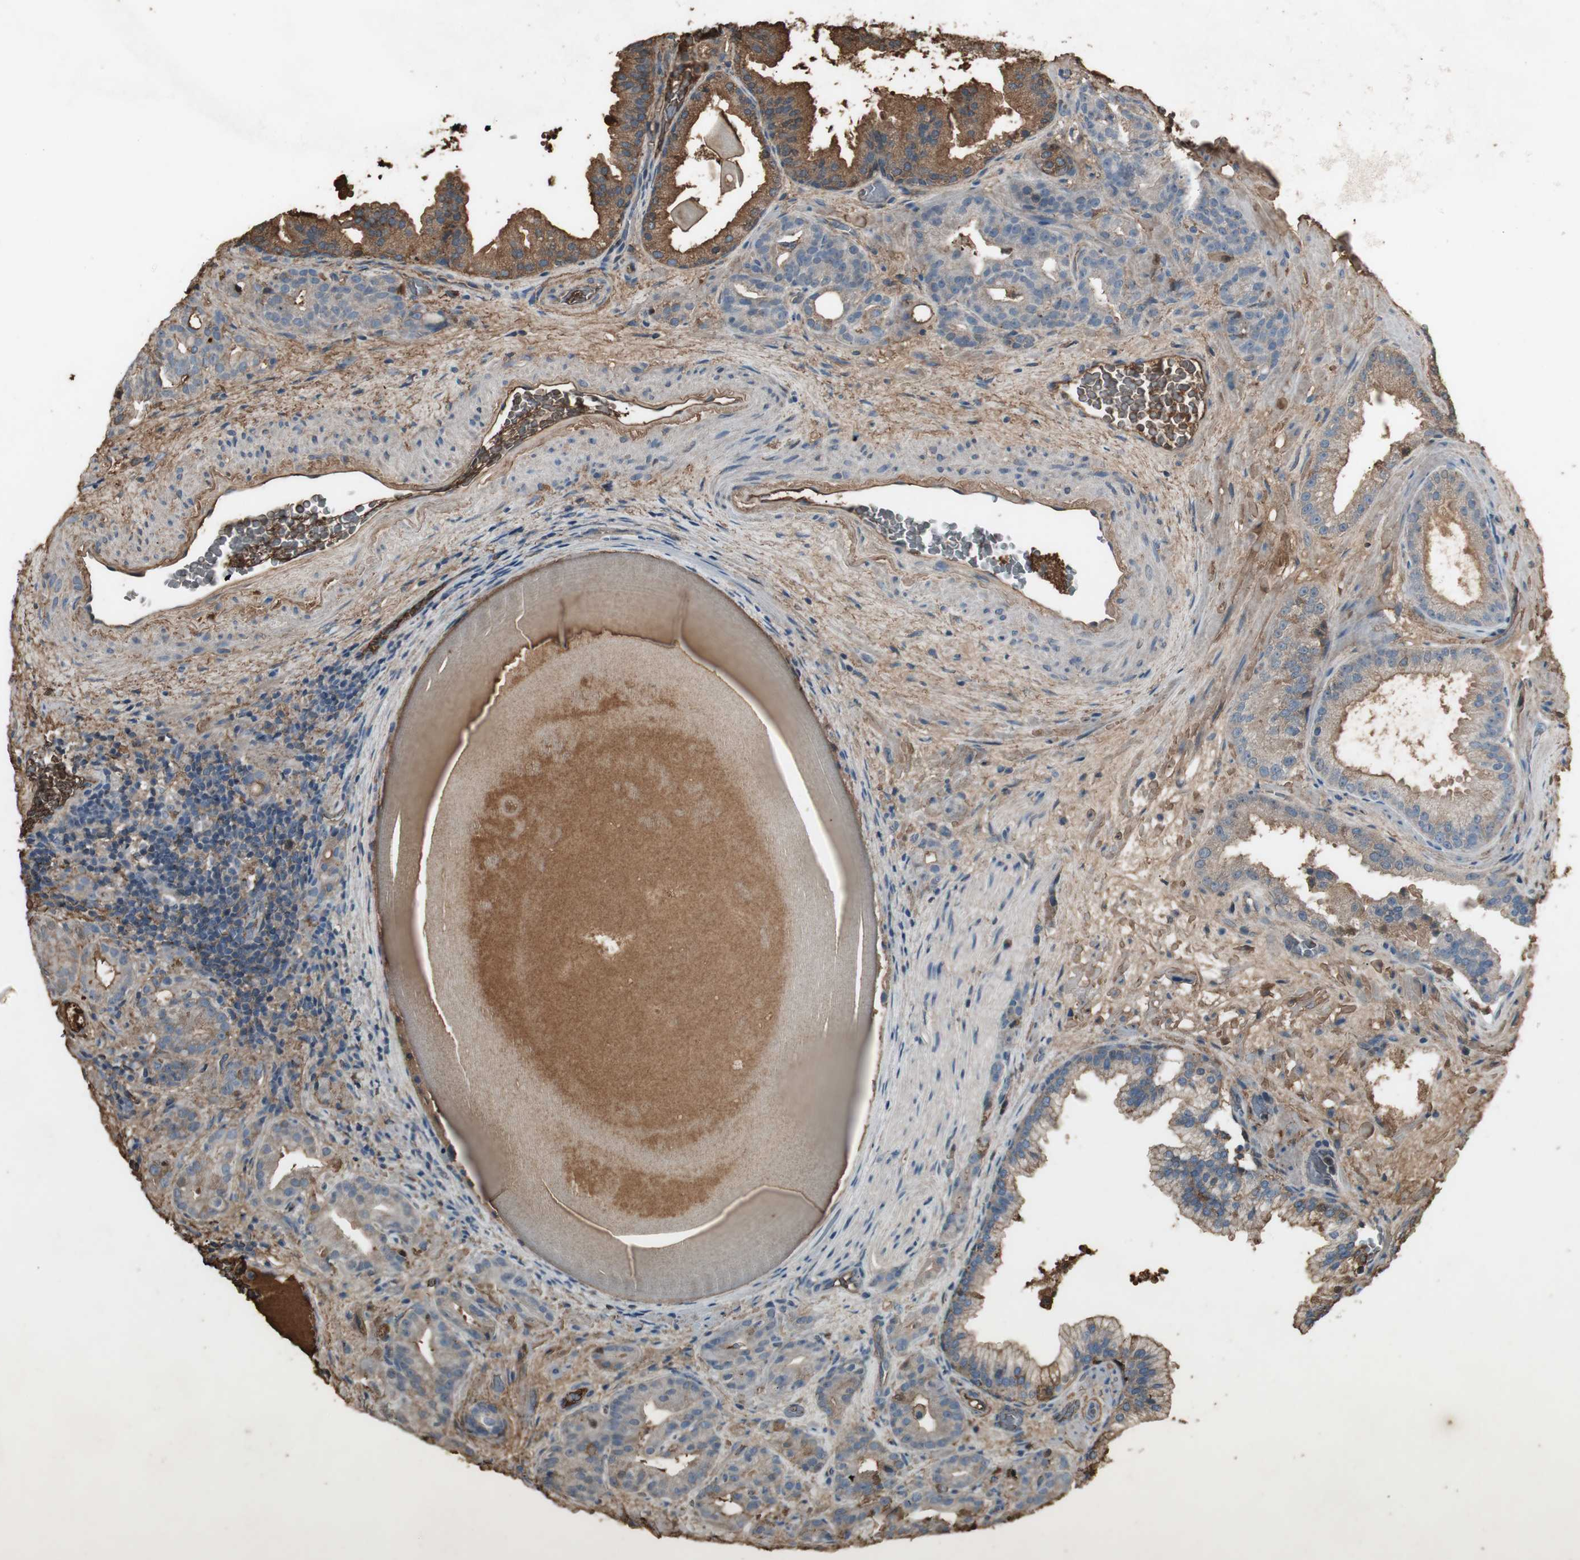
{"staining": {"intensity": "weak", "quantity": "25%-75%", "location": "cytoplasmic/membranous"}, "tissue": "prostate cancer", "cell_type": "Tumor cells", "image_type": "cancer", "snomed": [{"axis": "morphology", "description": "Adenocarcinoma, Low grade"}, {"axis": "topography", "description": "Prostate"}], "caption": "Weak cytoplasmic/membranous positivity is present in approximately 25%-75% of tumor cells in adenocarcinoma (low-grade) (prostate).", "gene": "MMP14", "patient": {"sex": "male", "age": 63}}